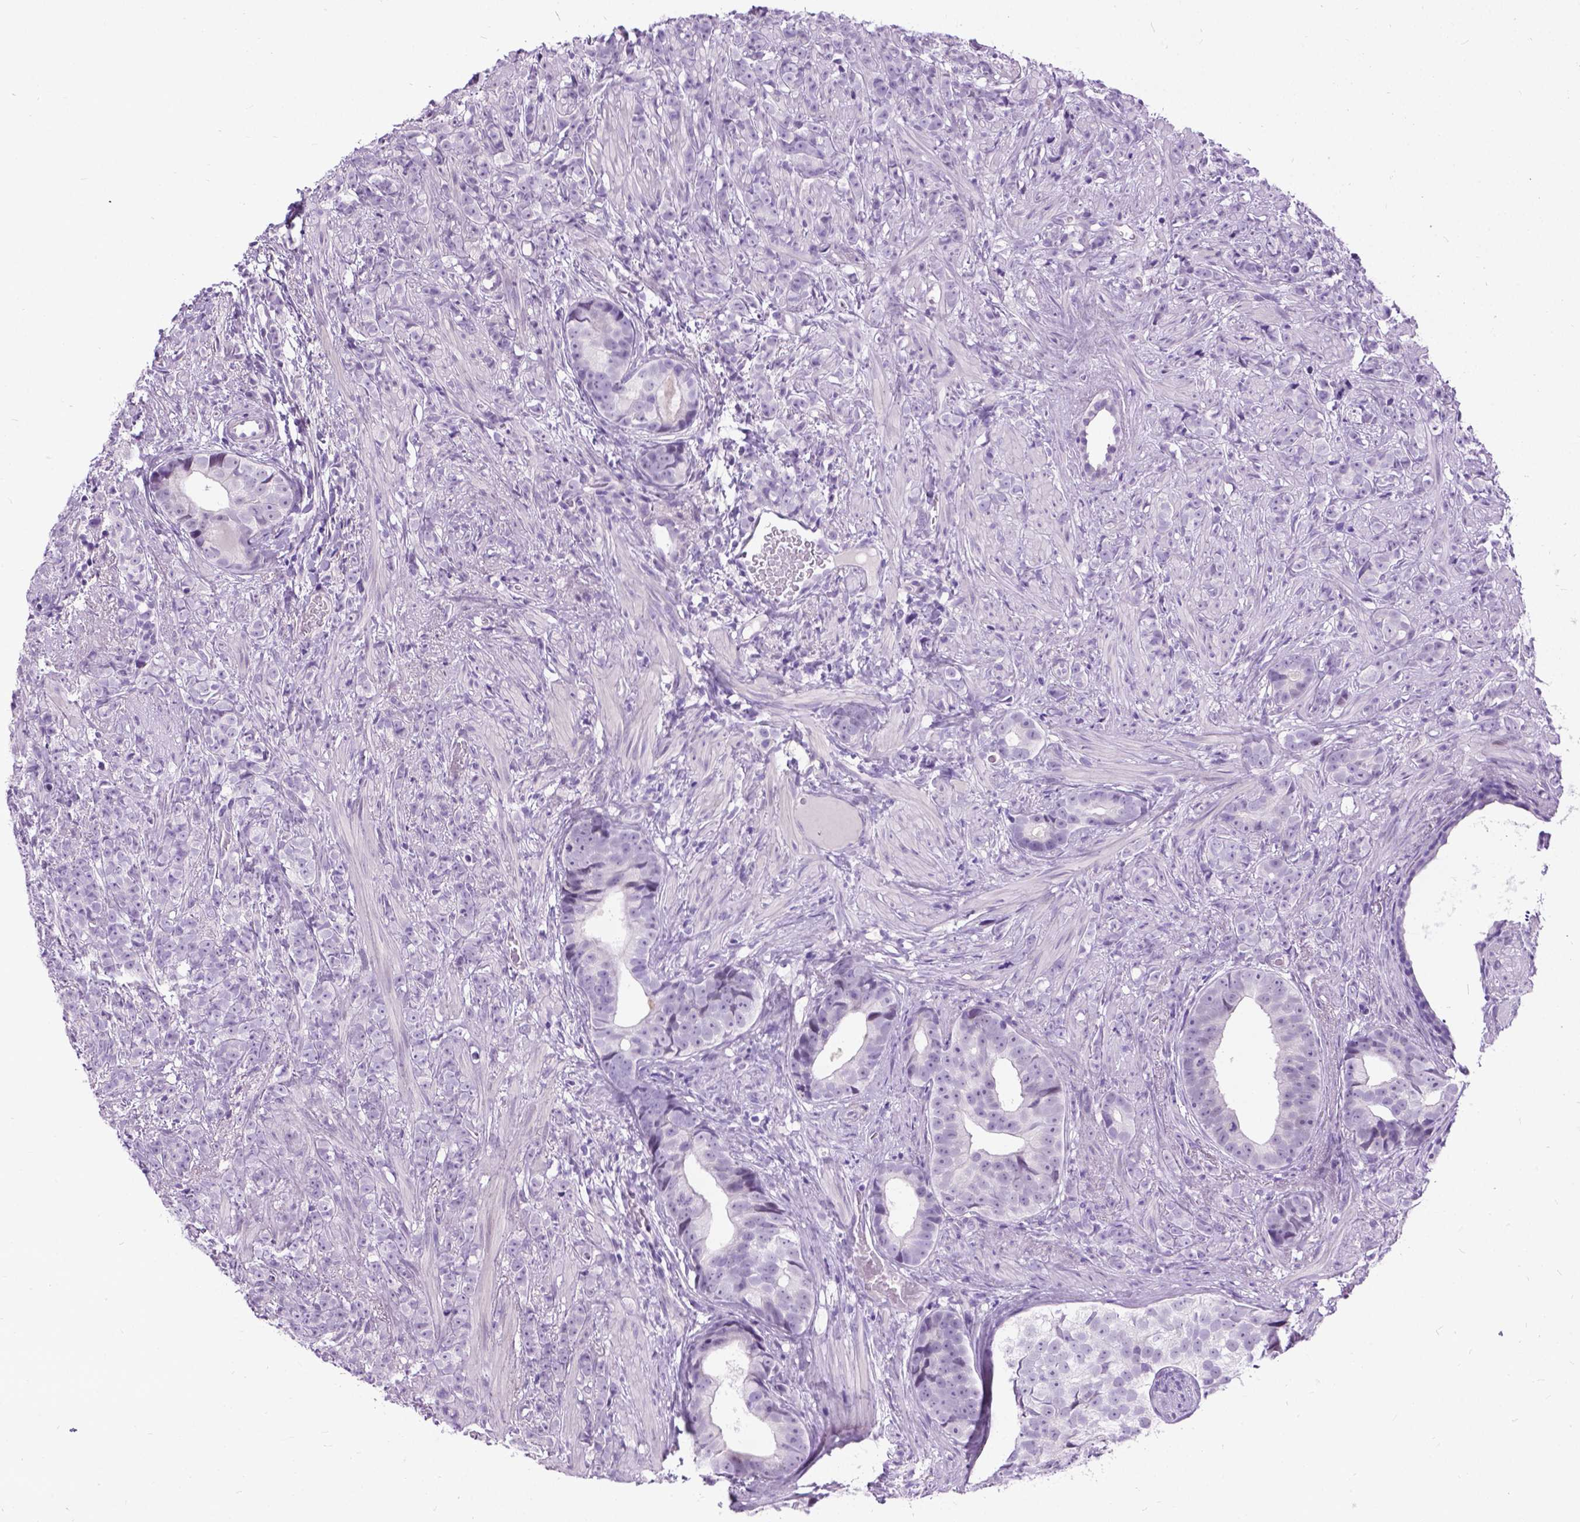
{"staining": {"intensity": "negative", "quantity": "none", "location": "none"}, "tissue": "prostate cancer", "cell_type": "Tumor cells", "image_type": "cancer", "snomed": [{"axis": "morphology", "description": "Adenocarcinoma, High grade"}, {"axis": "topography", "description": "Prostate"}], "caption": "Histopathology image shows no significant protein positivity in tumor cells of prostate cancer. The staining is performed using DAB (3,3'-diaminobenzidine) brown chromogen with nuclei counter-stained in using hematoxylin.", "gene": "PROB1", "patient": {"sex": "male", "age": 81}}